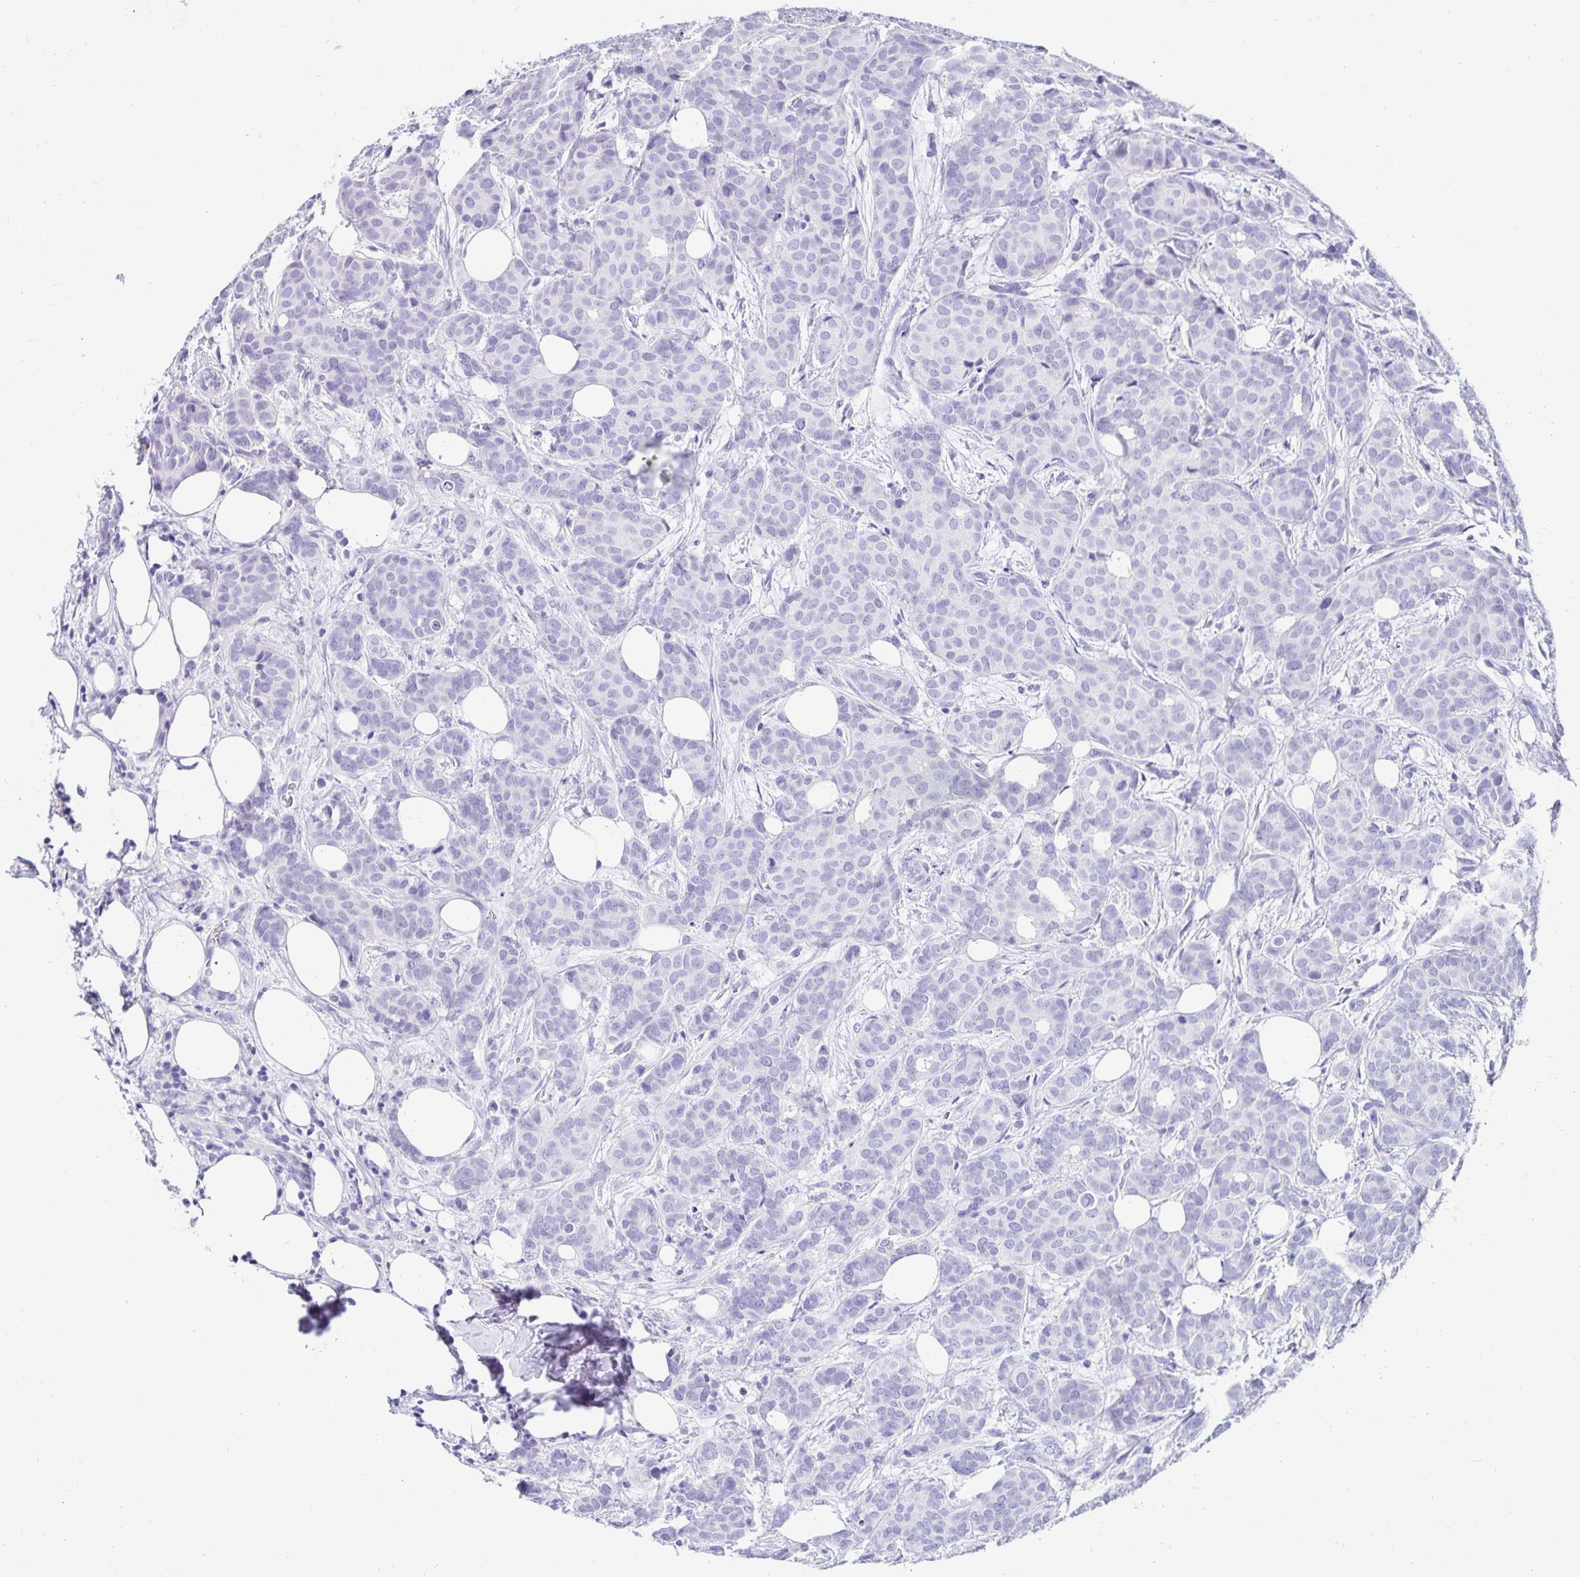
{"staining": {"intensity": "negative", "quantity": "none", "location": "none"}, "tissue": "breast cancer", "cell_type": "Tumor cells", "image_type": "cancer", "snomed": [{"axis": "morphology", "description": "Duct carcinoma"}, {"axis": "topography", "description": "Breast"}], "caption": "This is a photomicrograph of immunohistochemistry staining of intraductal carcinoma (breast), which shows no expression in tumor cells. (DAB immunohistochemistry, high magnification).", "gene": "ZPBP2", "patient": {"sex": "female", "age": 70}}